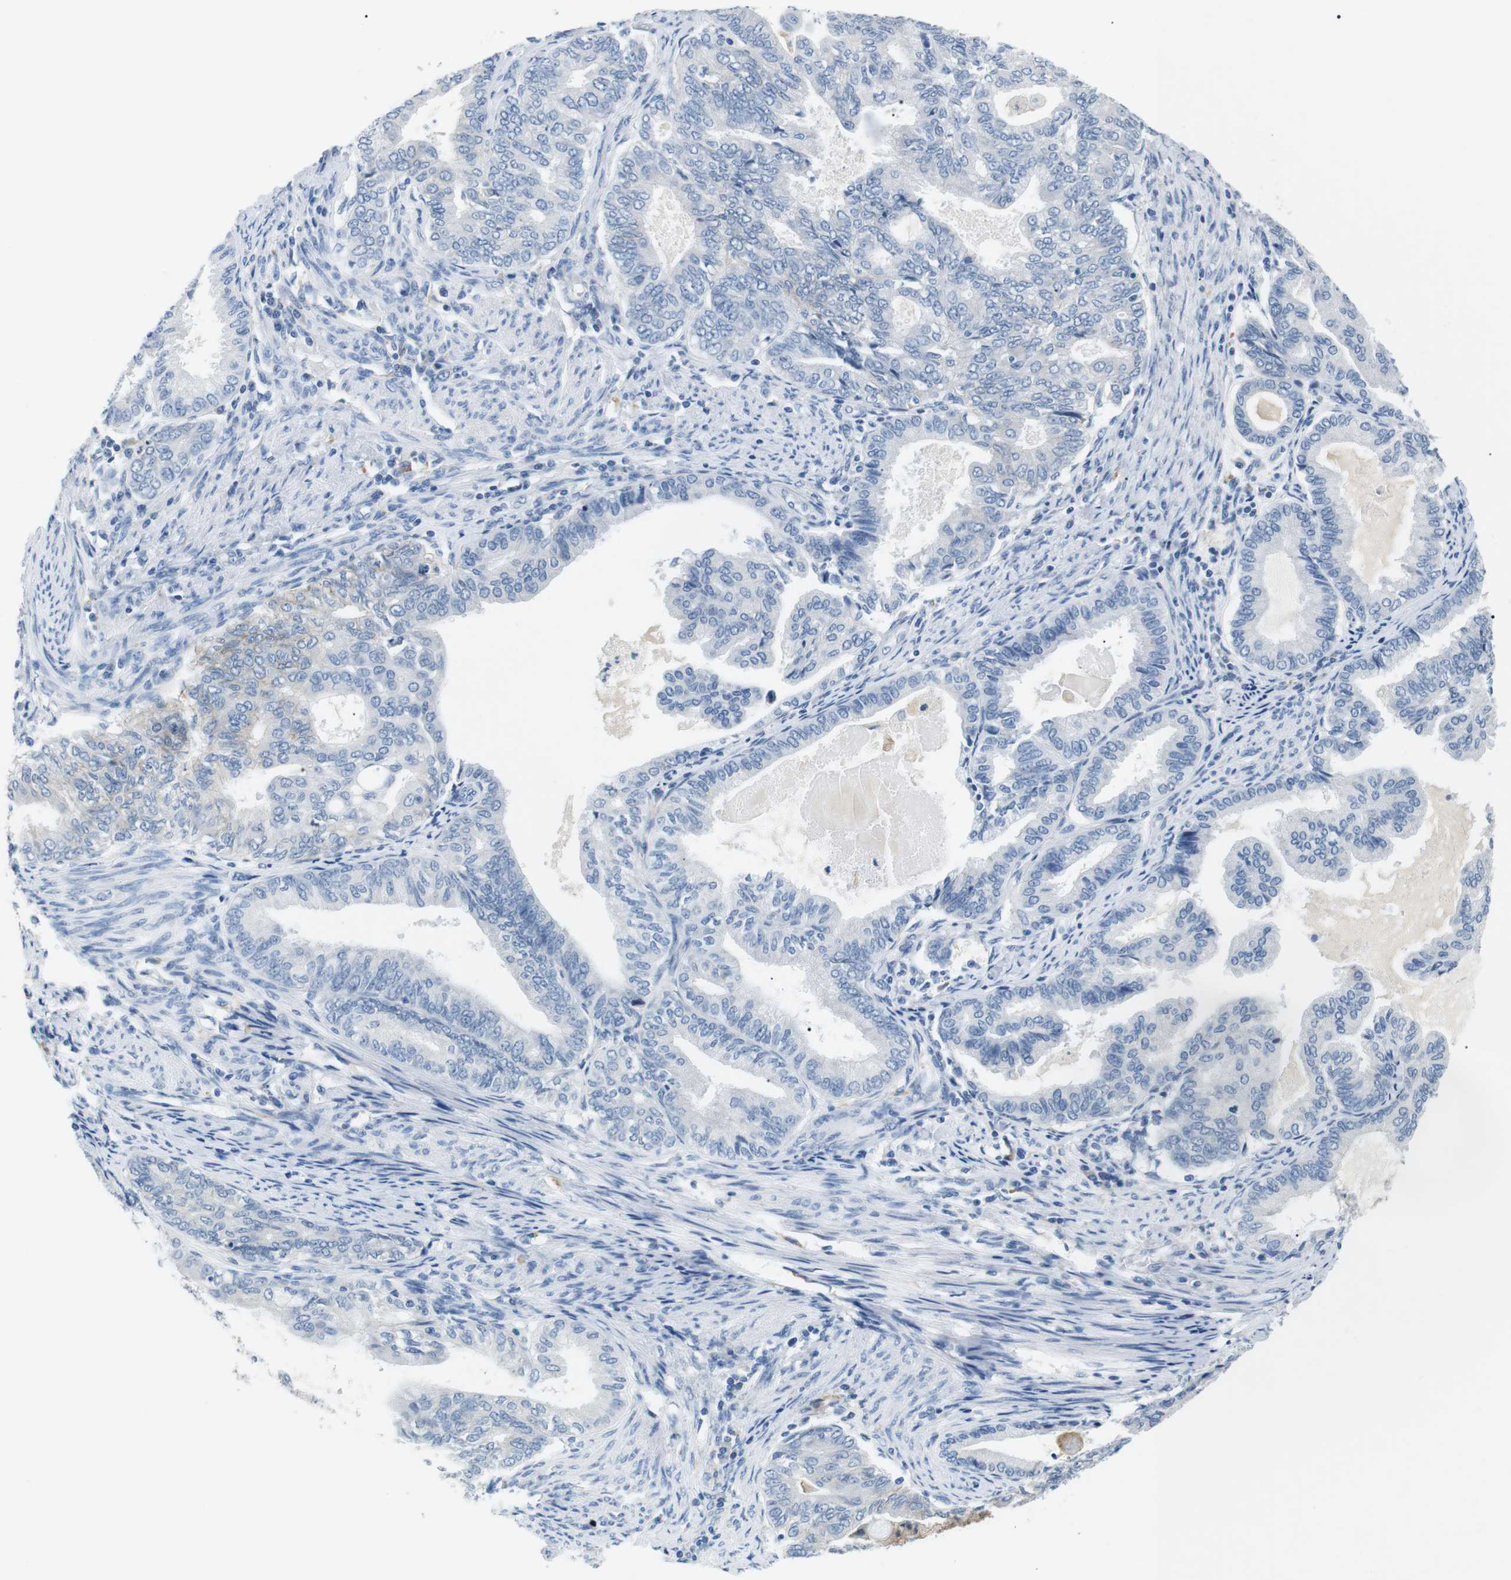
{"staining": {"intensity": "negative", "quantity": "none", "location": "none"}, "tissue": "endometrial cancer", "cell_type": "Tumor cells", "image_type": "cancer", "snomed": [{"axis": "morphology", "description": "Adenocarcinoma, NOS"}, {"axis": "topography", "description": "Endometrium"}], "caption": "This is a micrograph of immunohistochemistry staining of endometrial adenocarcinoma, which shows no expression in tumor cells. The staining was performed using DAB to visualize the protein expression in brown, while the nuclei were stained in blue with hematoxylin (Magnification: 20x).", "gene": "FCGRT", "patient": {"sex": "female", "age": 86}}